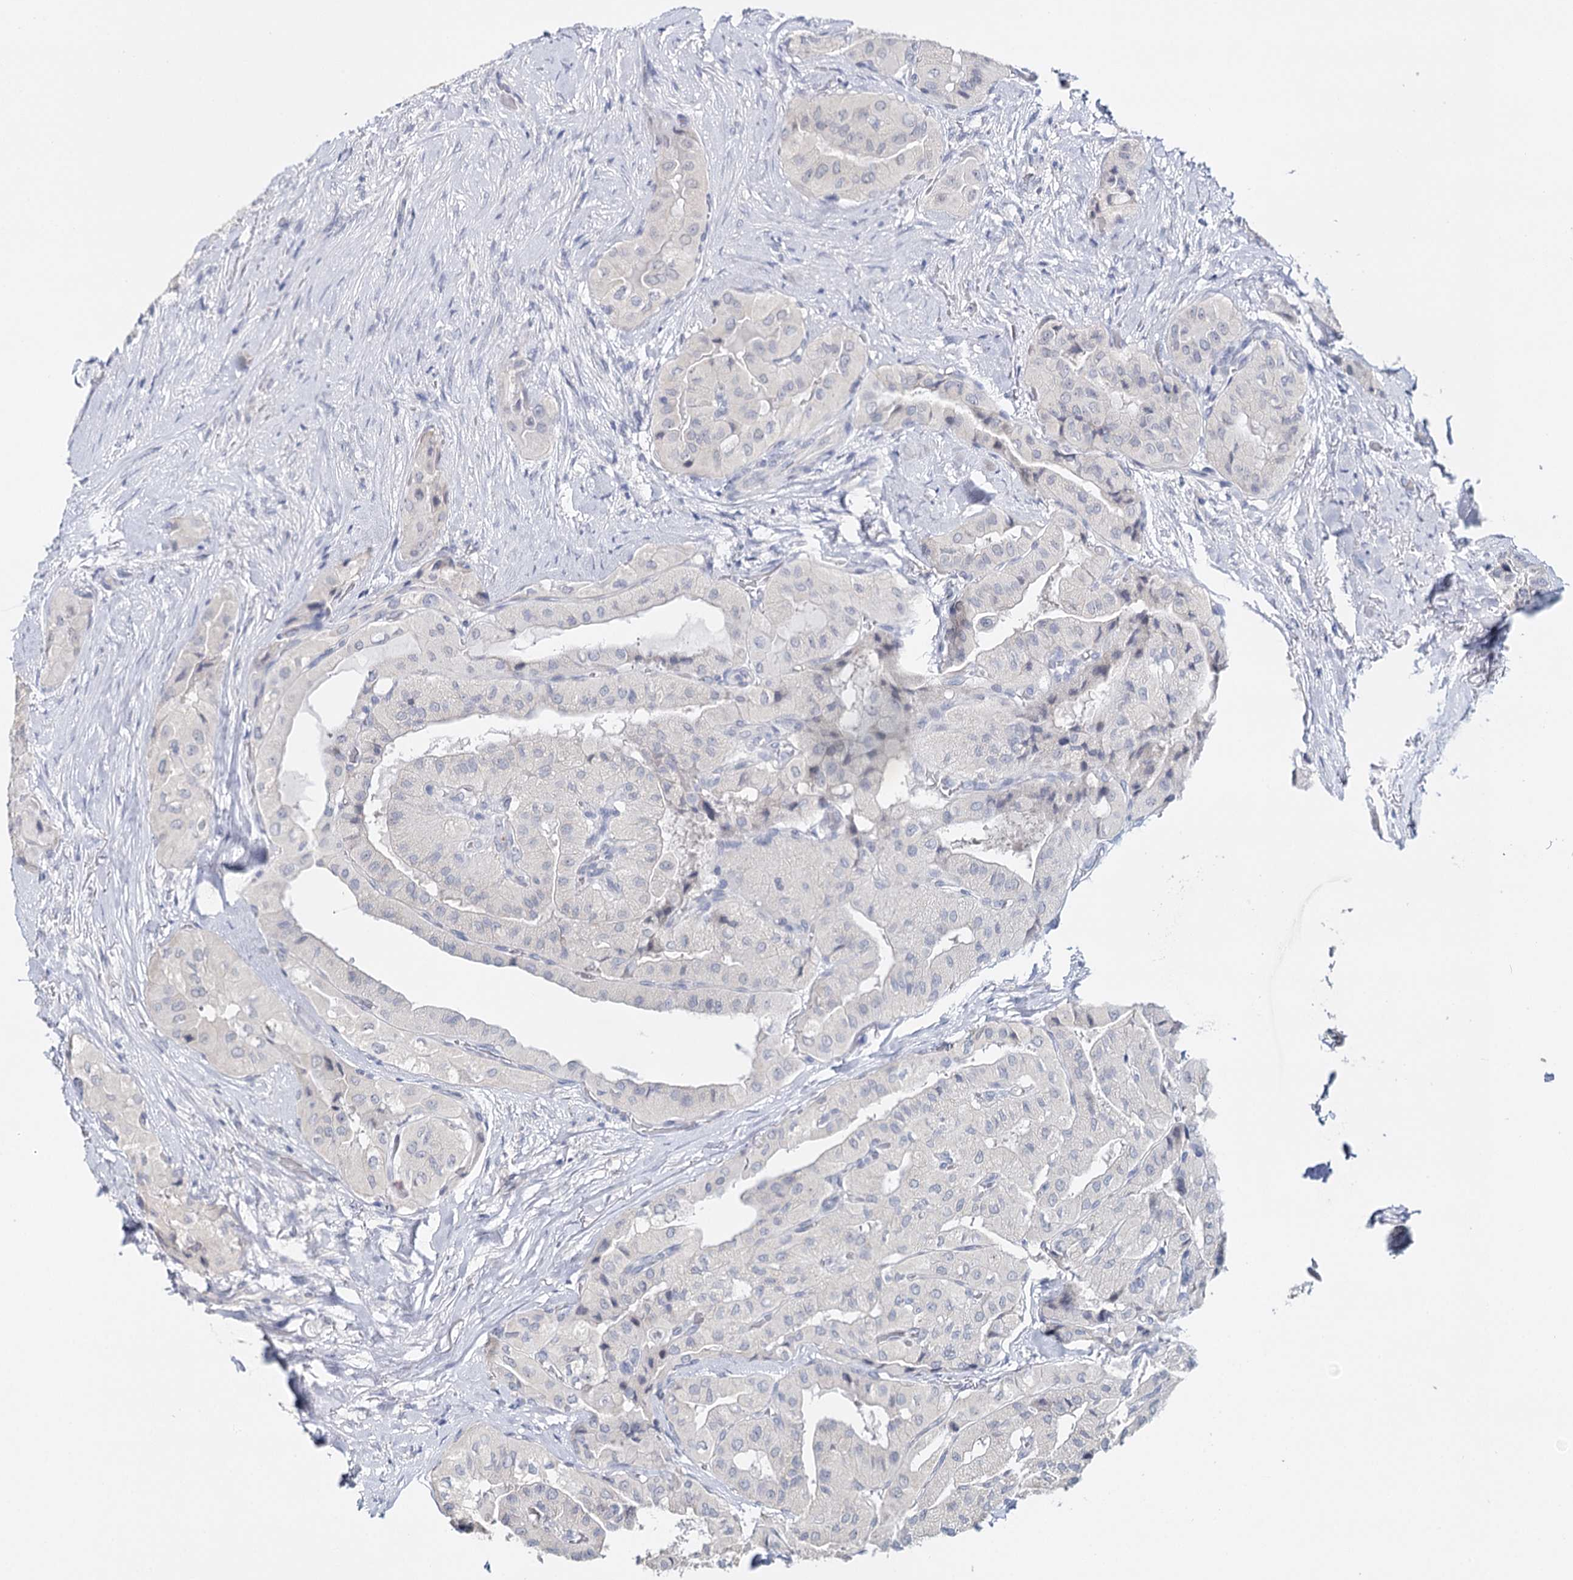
{"staining": {"intensity": "negative", "quantity": "none", "location": "none"}, "tissue": "thyroid cancer", "cell_type": "Tumor cells", "image_type": "cancer", "snomed": [{"axis": "morphology", "description": "Papillary adenocarcinoma, NOS"}, {"axis": "topography", "description": "Thyroid gland"}], "caption": "Human thyroid cancer (papillary adenocarcinoma) stained for a protein using immunohistochemistry (IHC) shows no positivity in tumor cells.", "gene": "TP53", "patient": {"sex": "female", "age": 59}}